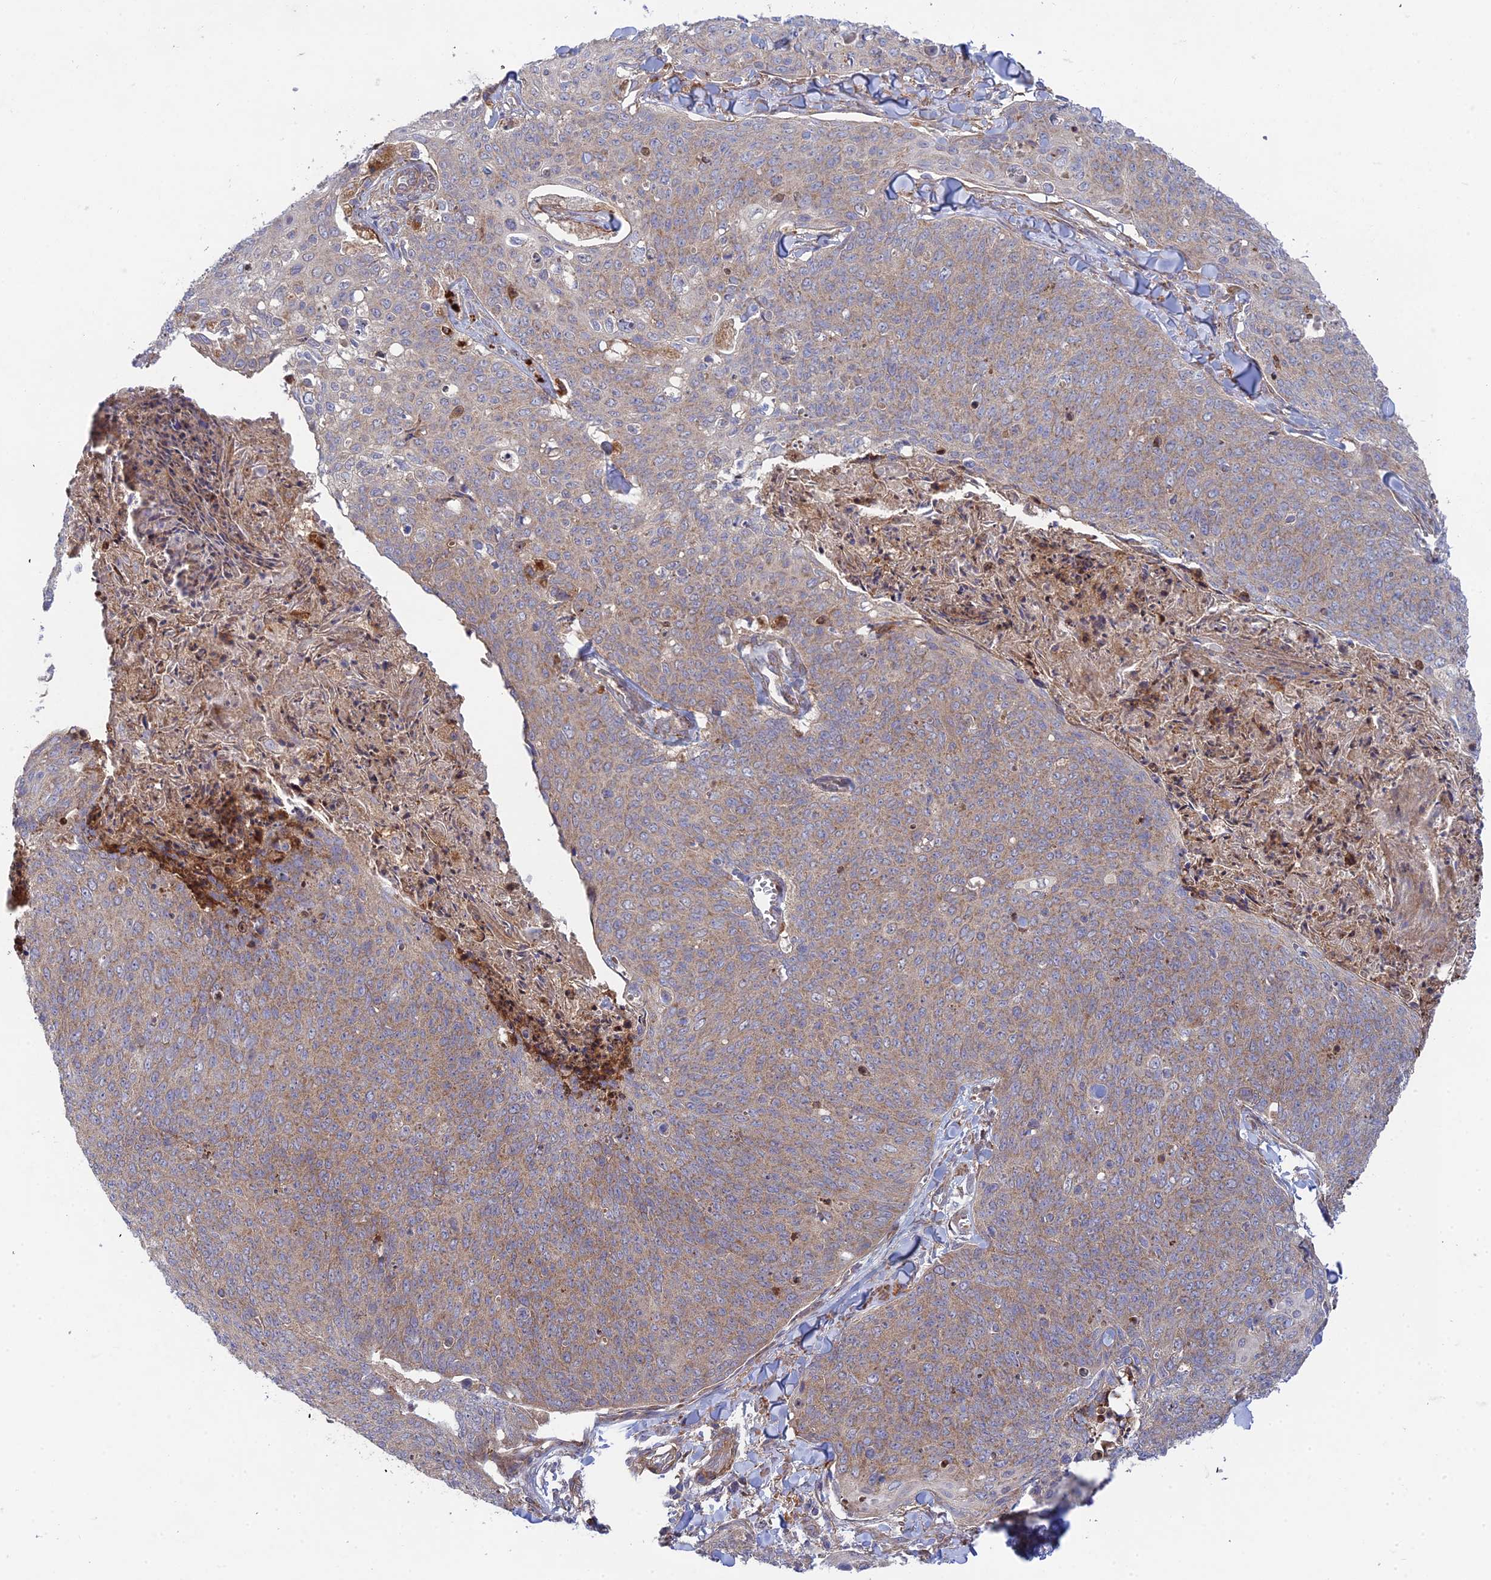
{"staining": {"intensity": "weak", "quantity": ">75%", "location": "cytoplasmic/membranous"}, "tissue": "skin cancer", "cell_type": "Tumor cells", "image_type": "cancer", "snomed": [{"axis": "morphology", "description": "Squamous cell carcinoma, NOS"}, {"axis": "topography", "description": "Skin"}, {"axis": "topography", "description": "Vulva"}], "caption": "Immunohistochemical staining of squamous cell carcinoma (skin) demonstrates low levels of weak cytoplasmic/membranous staining in about >75% of tumor cells.", "gene": "INCA1", "patient": {"sex": "female", "age": 85}}